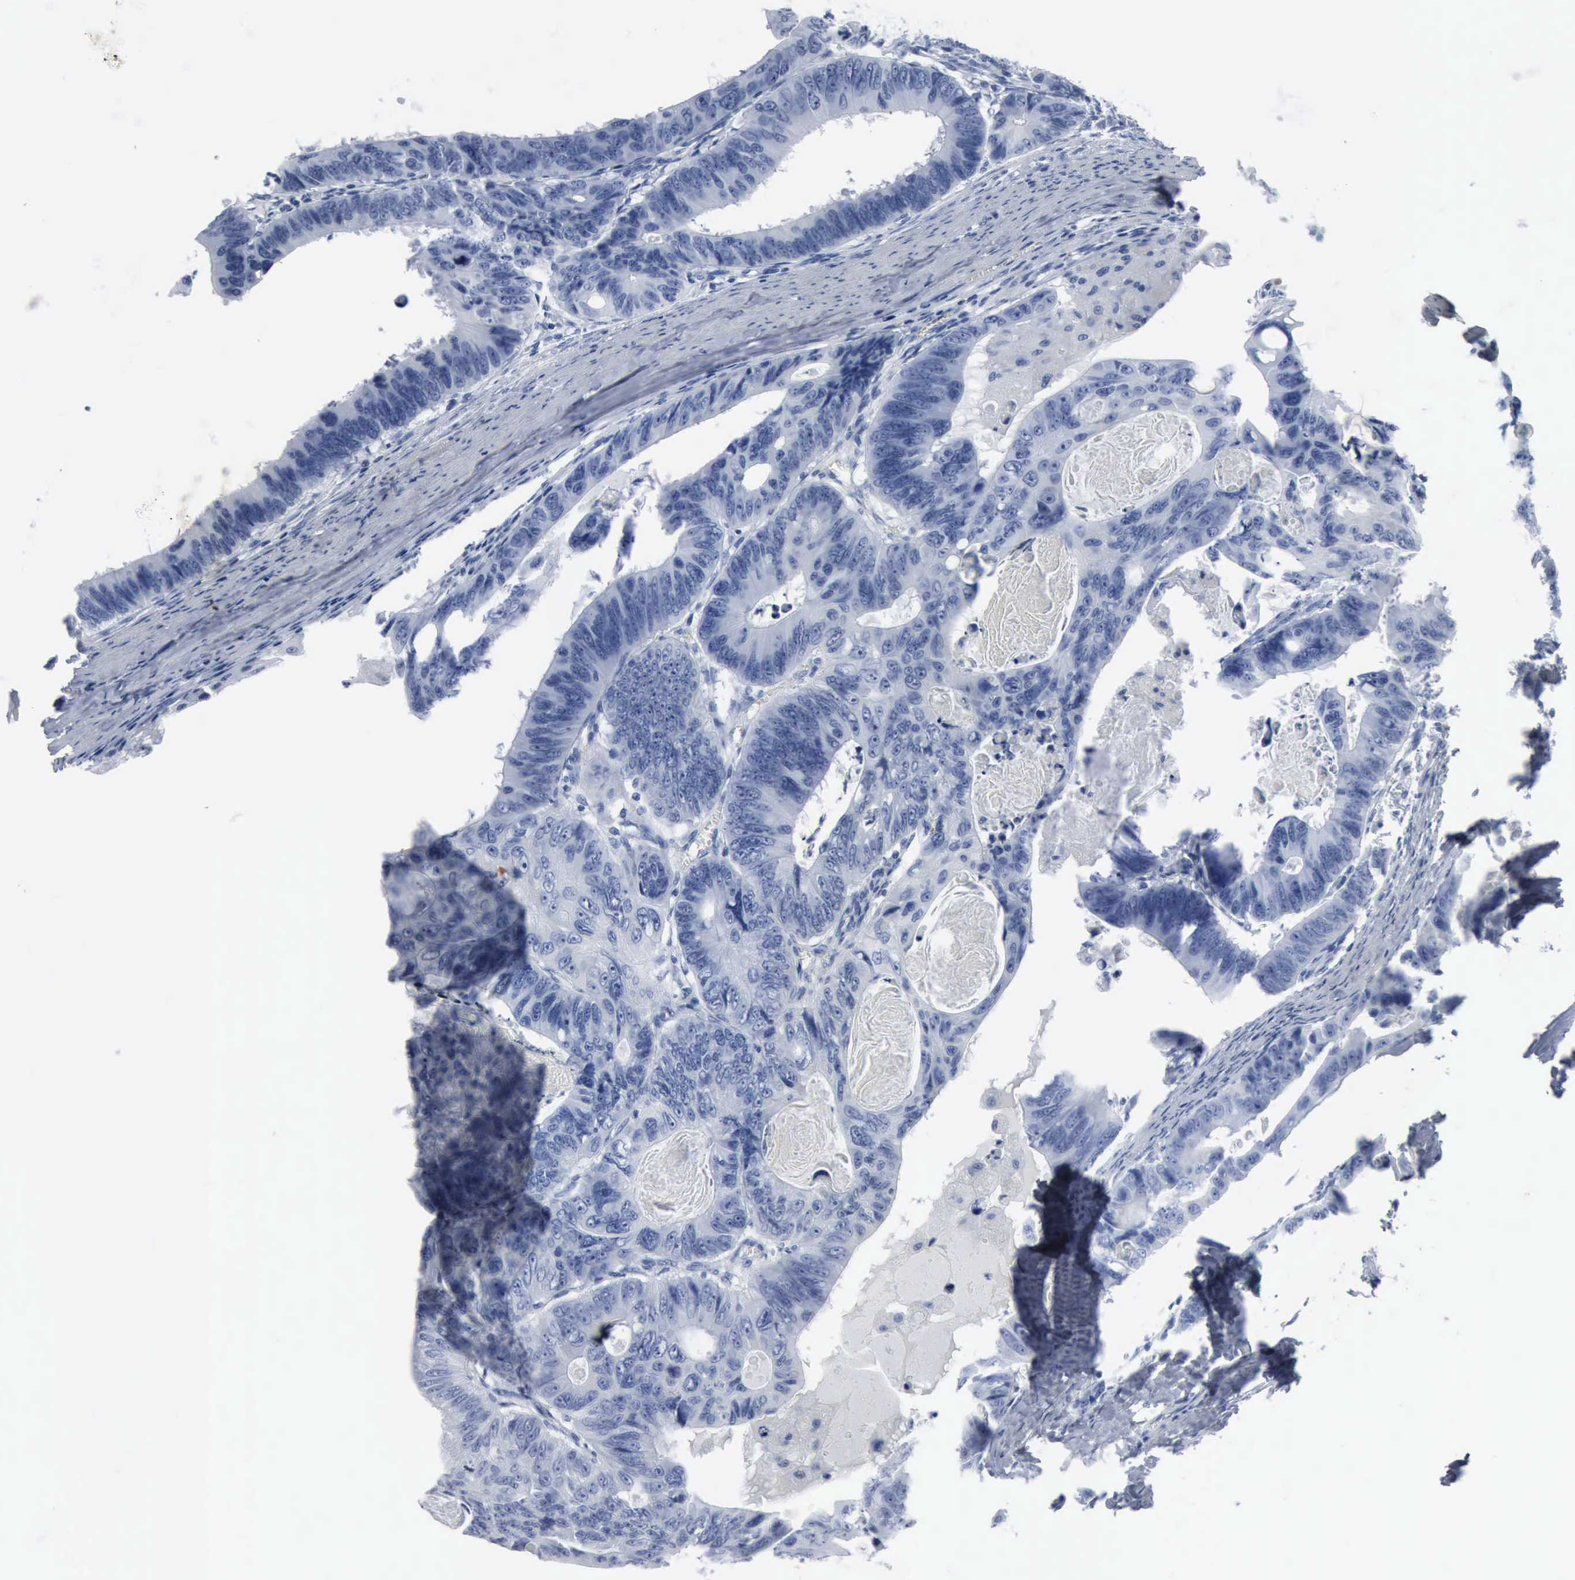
{"staining": {"intensity": "negative", "quantity": "none", "location": "none"}, "tissue": "colorectal cancer", "cell_type": "Tumor cells", "image_type": "cancer", "snomed": [{"axis": "morphology", "description": "Adenocarcinoma, NOS"}, {"axis": "topography", "description": "Colon"}], "caption": "Immunohistochemical staining of colorectal adenocarcinoma exhibits no significant staining in tumor cells.", "gene": "DMD", "patient": {"sex": "female", "age": 55}}